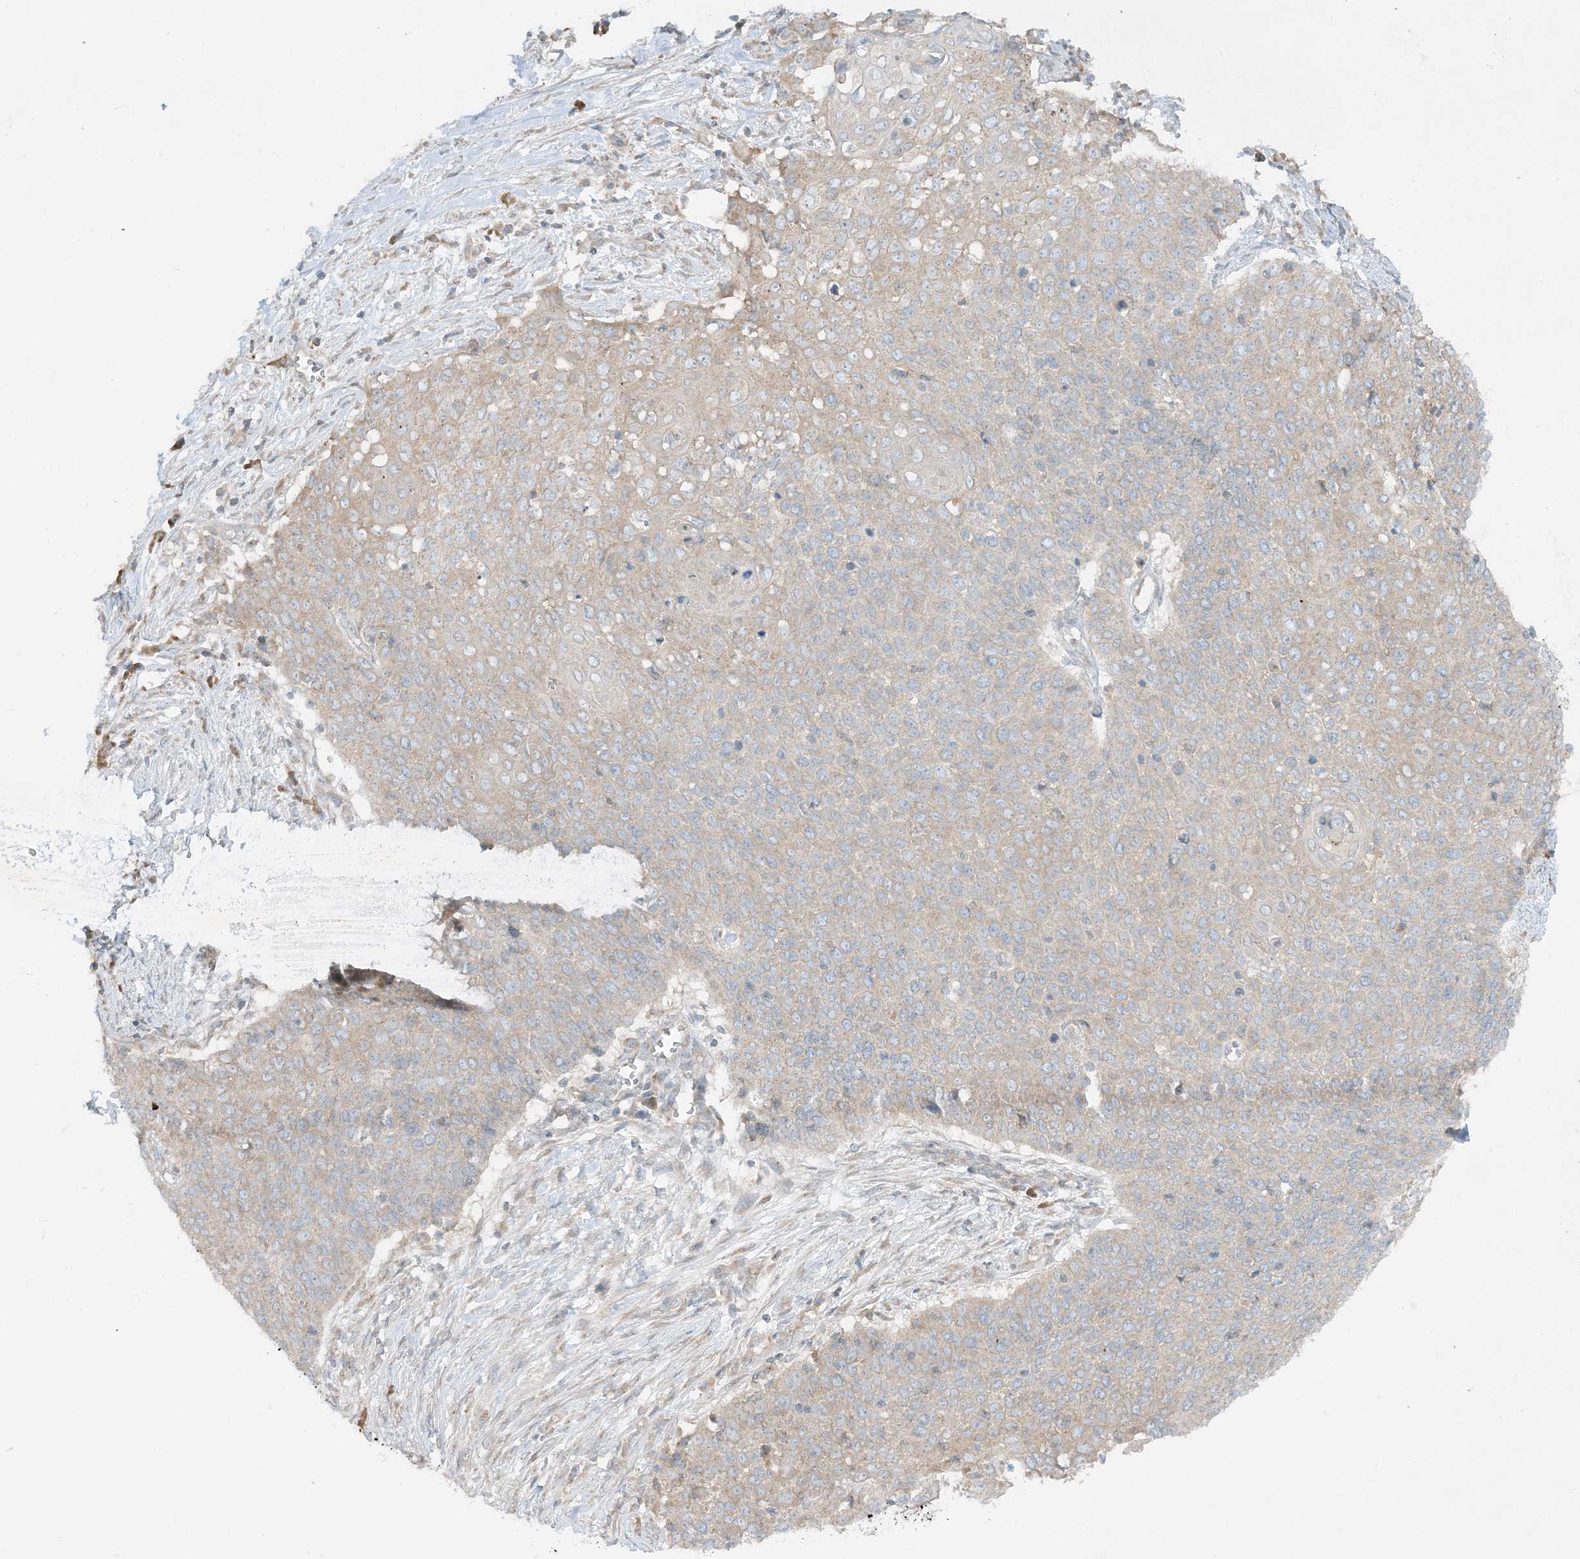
{"staining": {"intensity": "weak", "quantity": "<25%", "location": "cytoplasmic/membranous"}, "tissue": "cervical cancer", "cell_type": "Tumor cells", "image_type": "cancer", "snomed": [{"axis": "morphology", "description": "Squamous cell carcinoma, NOS"}, {"axis": "topography", "description": "Cervix"}], "caption": "Tumor cells are negative for protein expression in human cervical cancer.", "gene": "RPP40", "patient": {"sex": "female", "age": 39}}